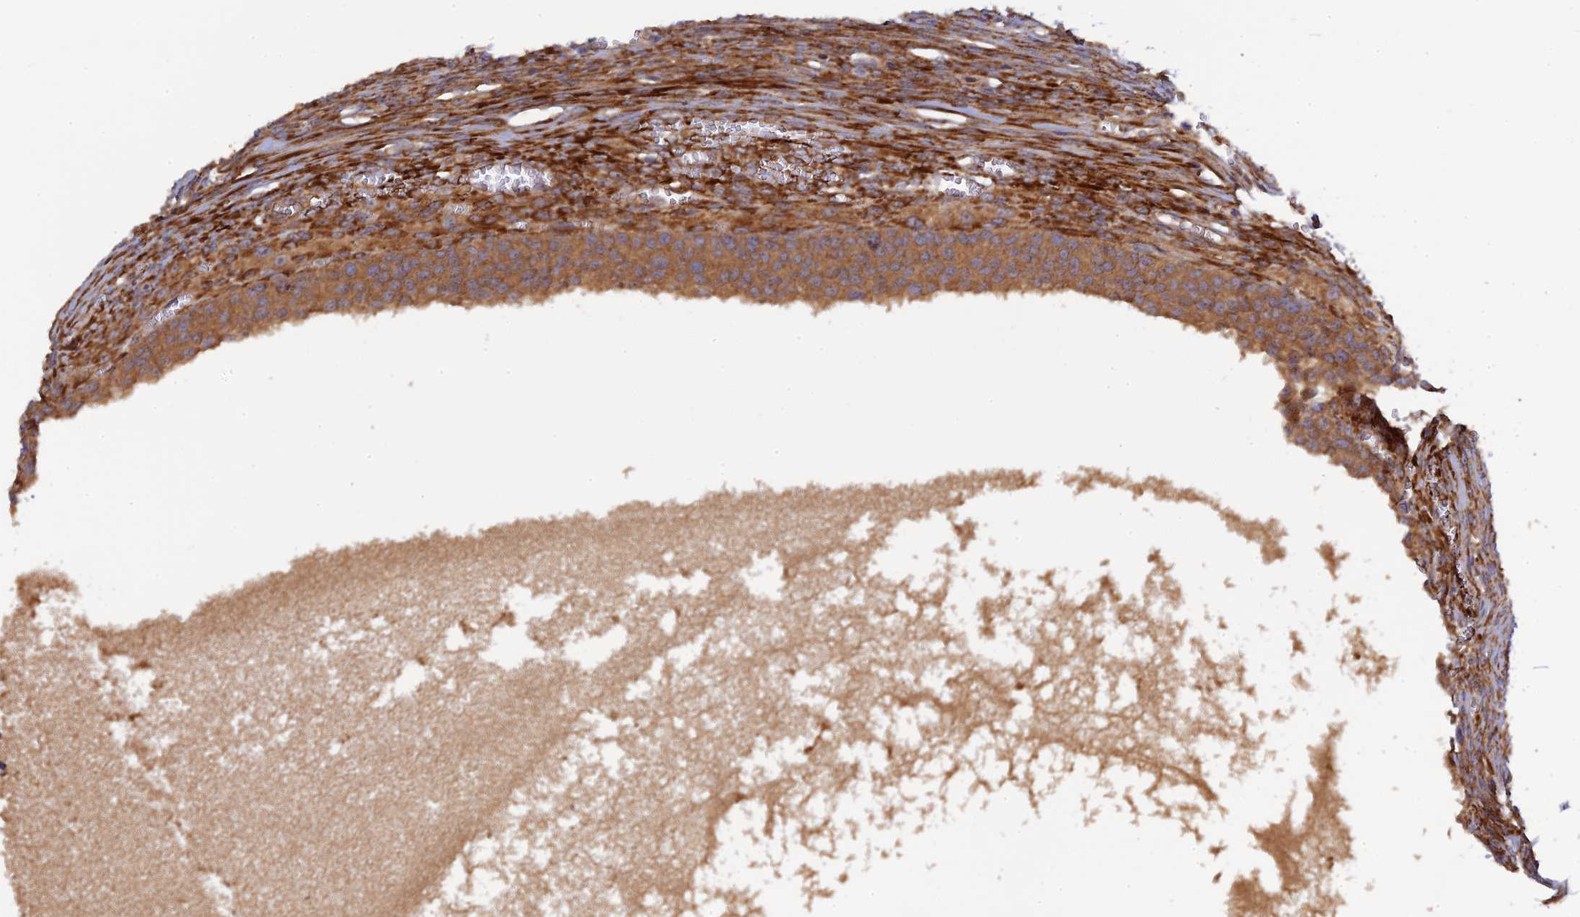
{"staining": {"intensity": "moderate", "quantity": ">75%", "location": "cytoplasmic/membranous"}, "tissue": "ovary", "cell_type": "Follicle cells", "image_type": "normal", "snomed": [{"axis": "morphology", "description": "Normal tissue, NOS"}, {"axis": "topography", "description": "Ovary"}], "caption": "Immunohistochemical staining of unremarkable ovary reveals medium levels of moderate cytoplasmic/membranous positivity in approximately >75% of follicle cells.", "gene": "P3H3", "patient": {"sex": "female", "age": 44}}